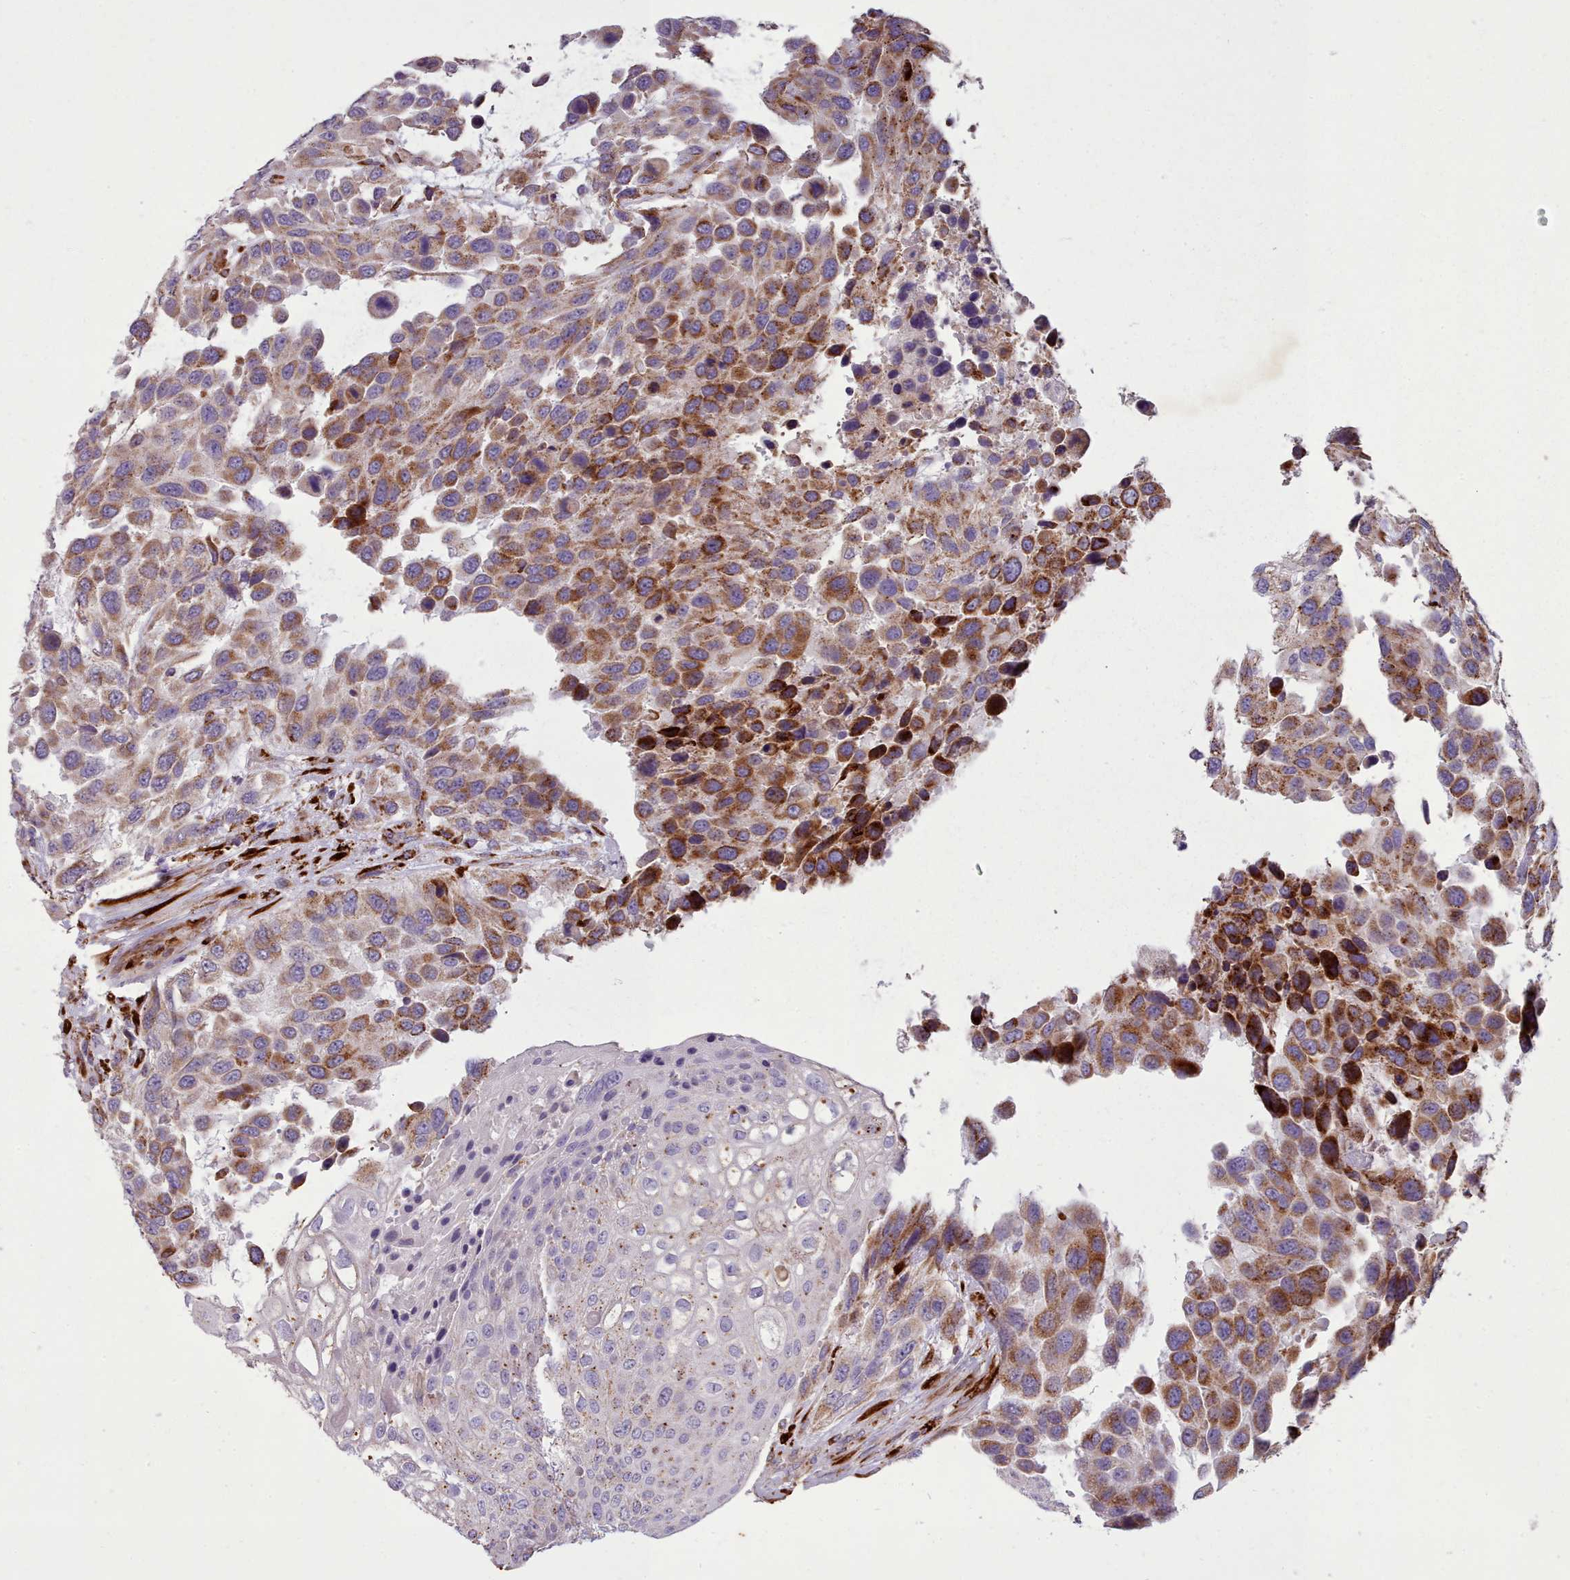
{"staining": {"intensity": "moderate", "quantity": "25%-75%", "location": "cytoplasmic/membranous"}, "tissue": "urothelial cancer", "cell_type": "Tumor cells", "image_type": "cancer", "snomed": [{"axis": "morphology", "description": "Urothelial carcinoma, High grade"}, {"axis": "topography", "description": "Urinary bladder"}], "caption": "About 25%-75% of tumor cells in human urothelial cancer display moderate cytoplasmic/membranous protein staining as visualized by brown immunohistochemical staining.", "gene": "FKBP10", "patient": {"sex": "female", "age": 70}}